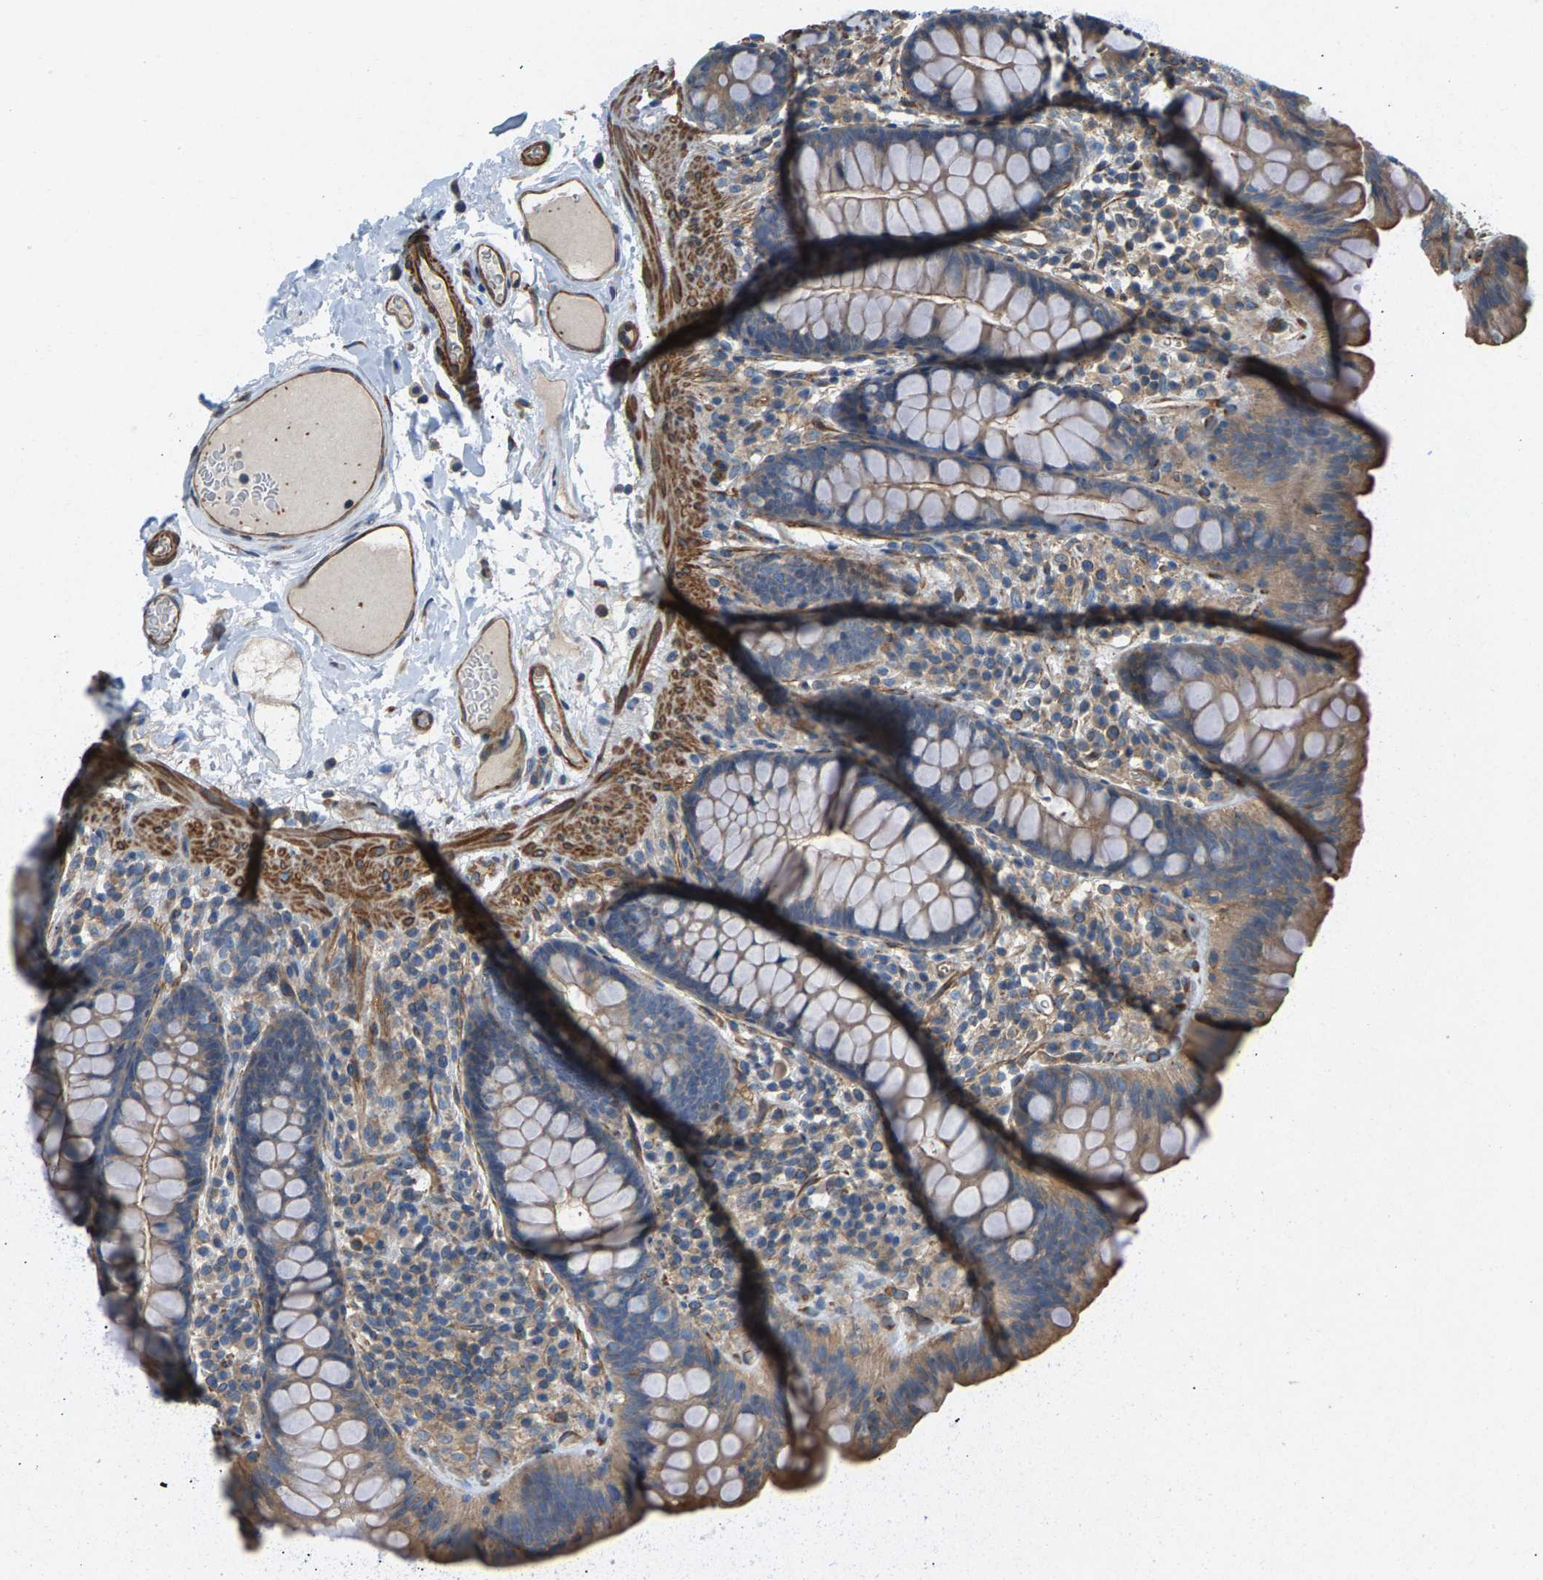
{"staining": {"intensity": "moderate", "quantity": ">75%", "location": "cytoplasmic/membranous"}, "tissue": "colon", "cell_type": "Endothelial cells", "image_type": "normal", "snomed": [{"axis": "morphology", "description": "Normal tissue, NOS"}, {"axis": "topography", "description": "Colon"}], "caption": "IHC of unremarkable colon reveals medium levels of moderate cytoplasmic/membranous expression in about >75% of endothelial cells. The staining was performed using DAB (3,3'-diaminobenzidine), with brown indicating positive protein expression. Nuclei are stained blue with hematoxylin.", "gene": "PDCL", "patient": {"sex": "female", "age": 80}}